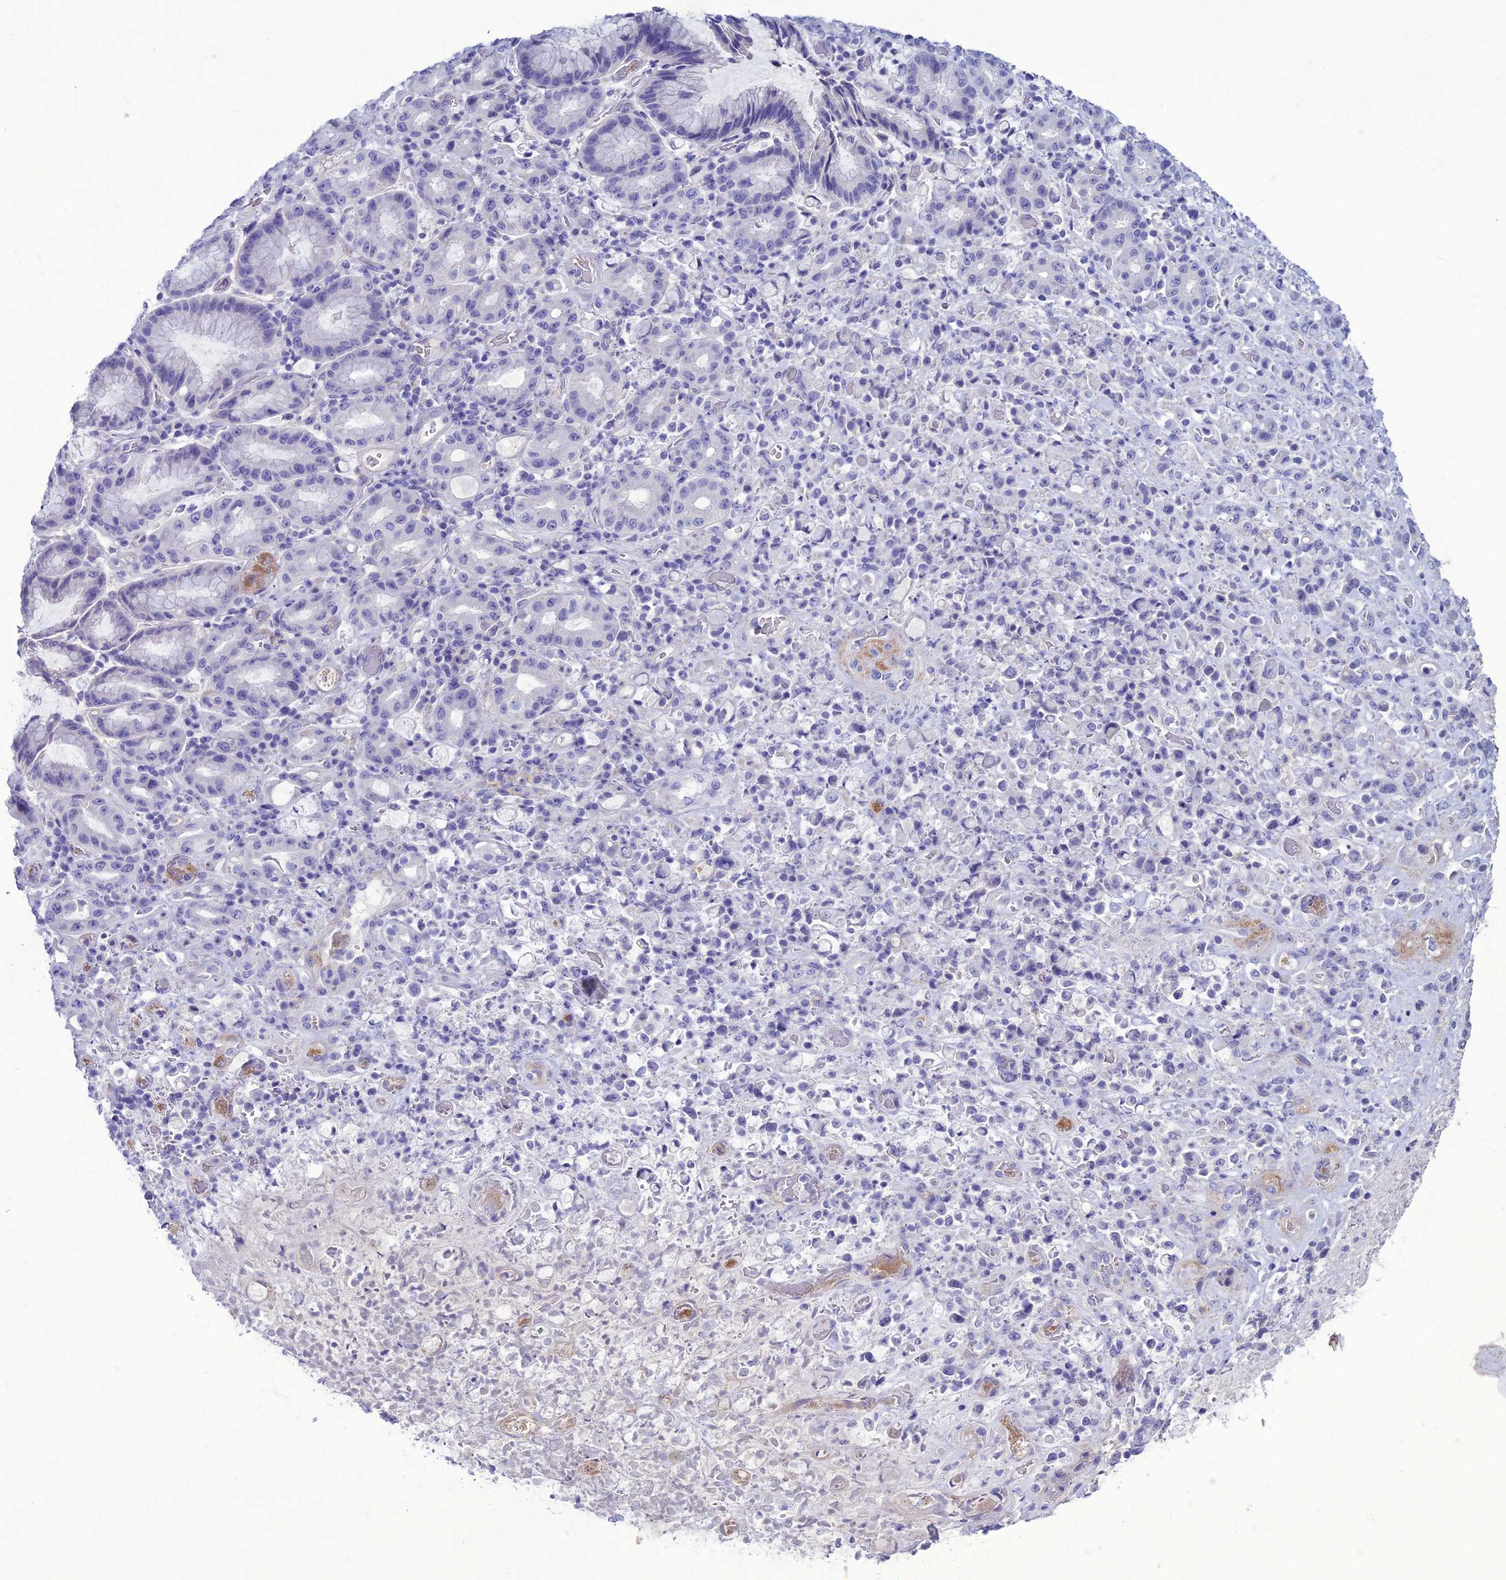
{"staining": {"intensity": "negative", "quantity": "none", "location": "none"}, "tissue": "stomach cancer", "cell_type": "Tumor cells", "image_type": "cancer", "snomed": [{"axis": "morphology", "description": "Normal tissue, NOS"}, {"axis": "morphology", "description": "Adenocarcinoma, NOS"}, {"axis": "topography", "description": "Stomach"}], "caption": "Human stomach cancer (adenocarcinoma) stained for a protein using IHC demonstrates no expression in tumor cells.", "gene": "CLEC2L", "patient": {"sex": "female", "age": 79}}